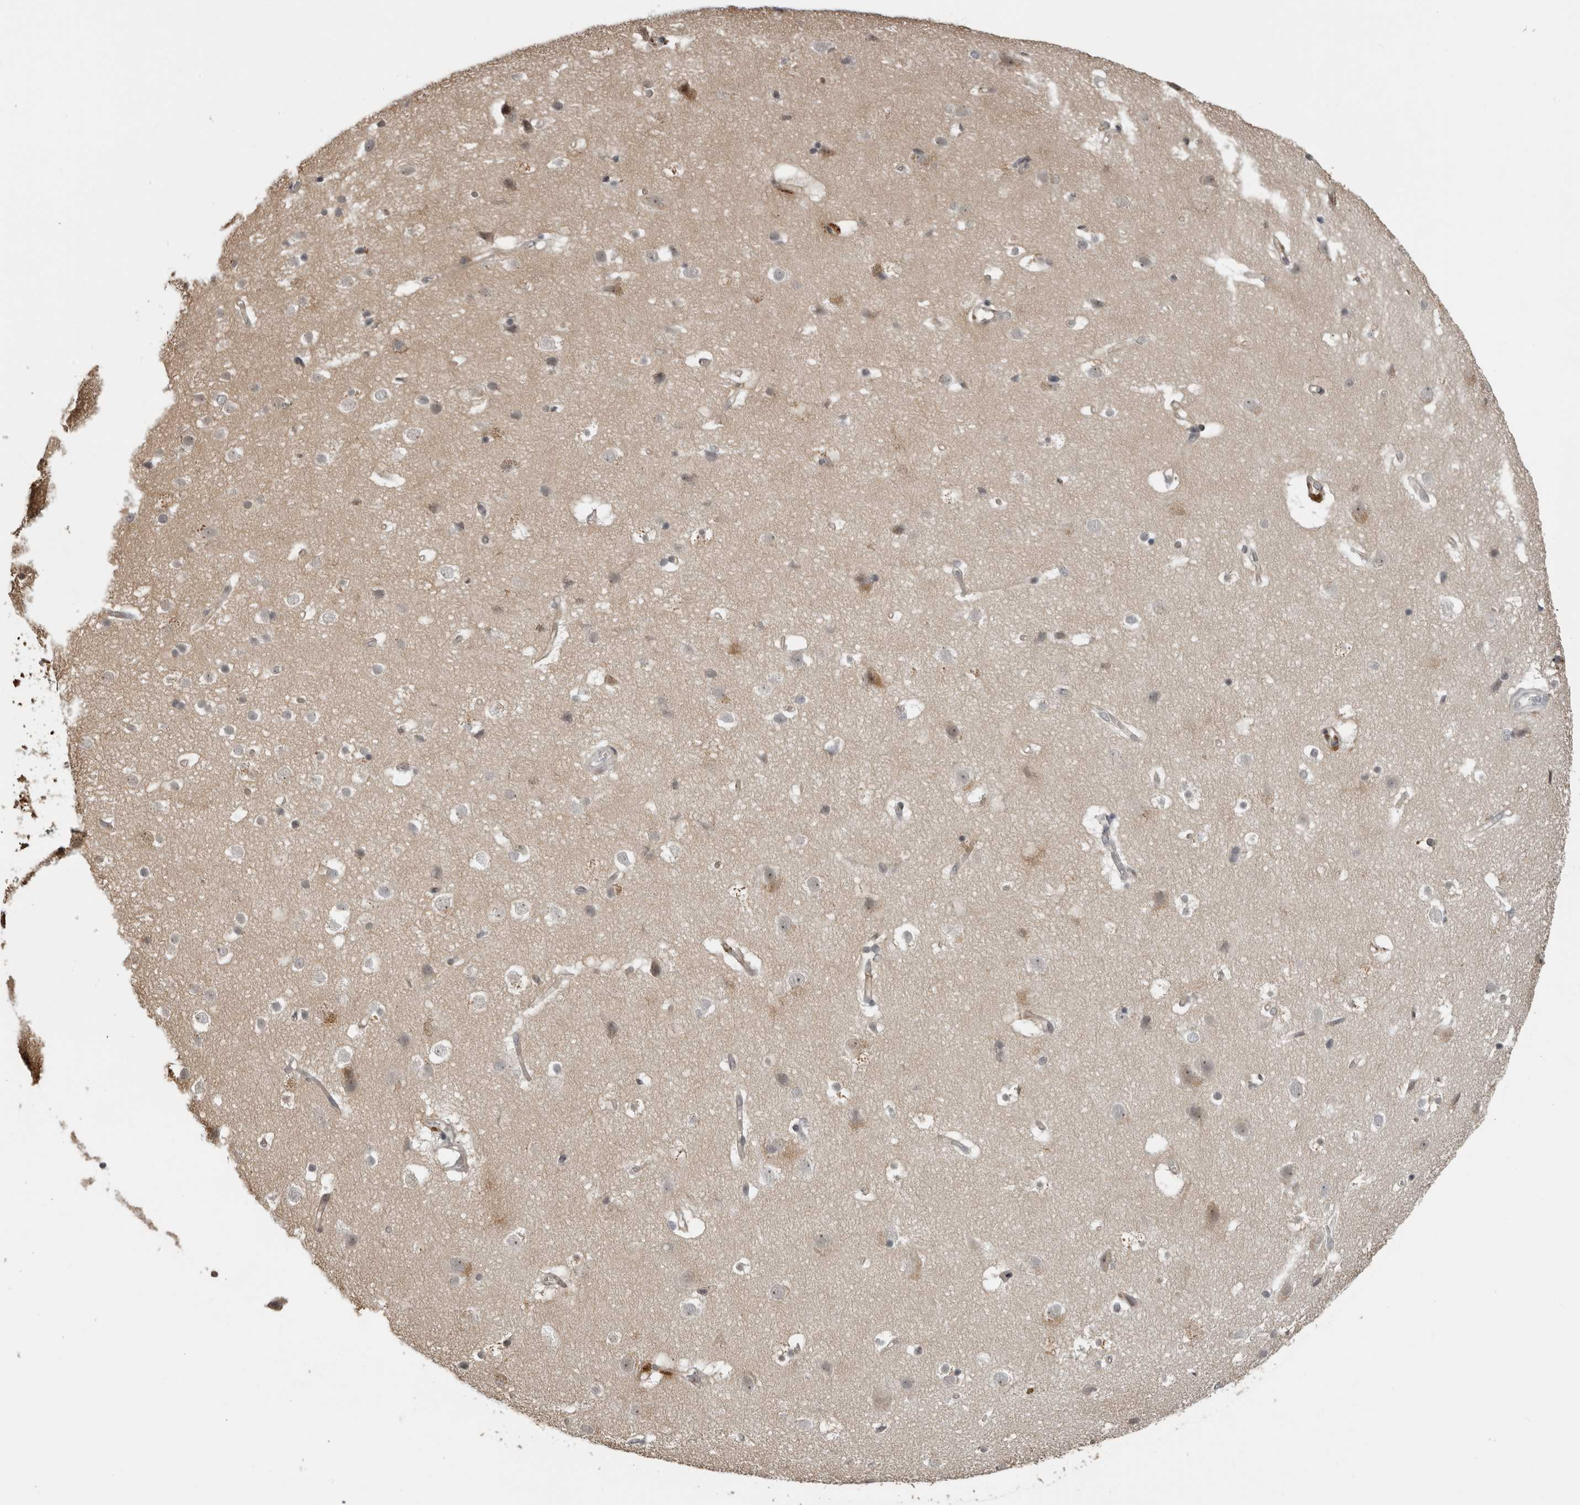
{"staining": {"intensity": "negative", "quantity": "none", "location": "none"}, "tissue": "cerebral cortex", "cell_type": "Endothelial cells", "image_type": "normal", "snomed": [{"axis": "morphology", "description": "Normal tissue, NOS"}, {"axis": "topography", "description": "Cerebral cortex"}], "caption": "A high-resolution photomicrograph shows immunohistochemistry (IHC) staining of benign cerebral cortex, which exhibits no significant positivity in endothelial cells.", "gene": "PRRX2", "patient": {"sex": "male", "age": 54}}